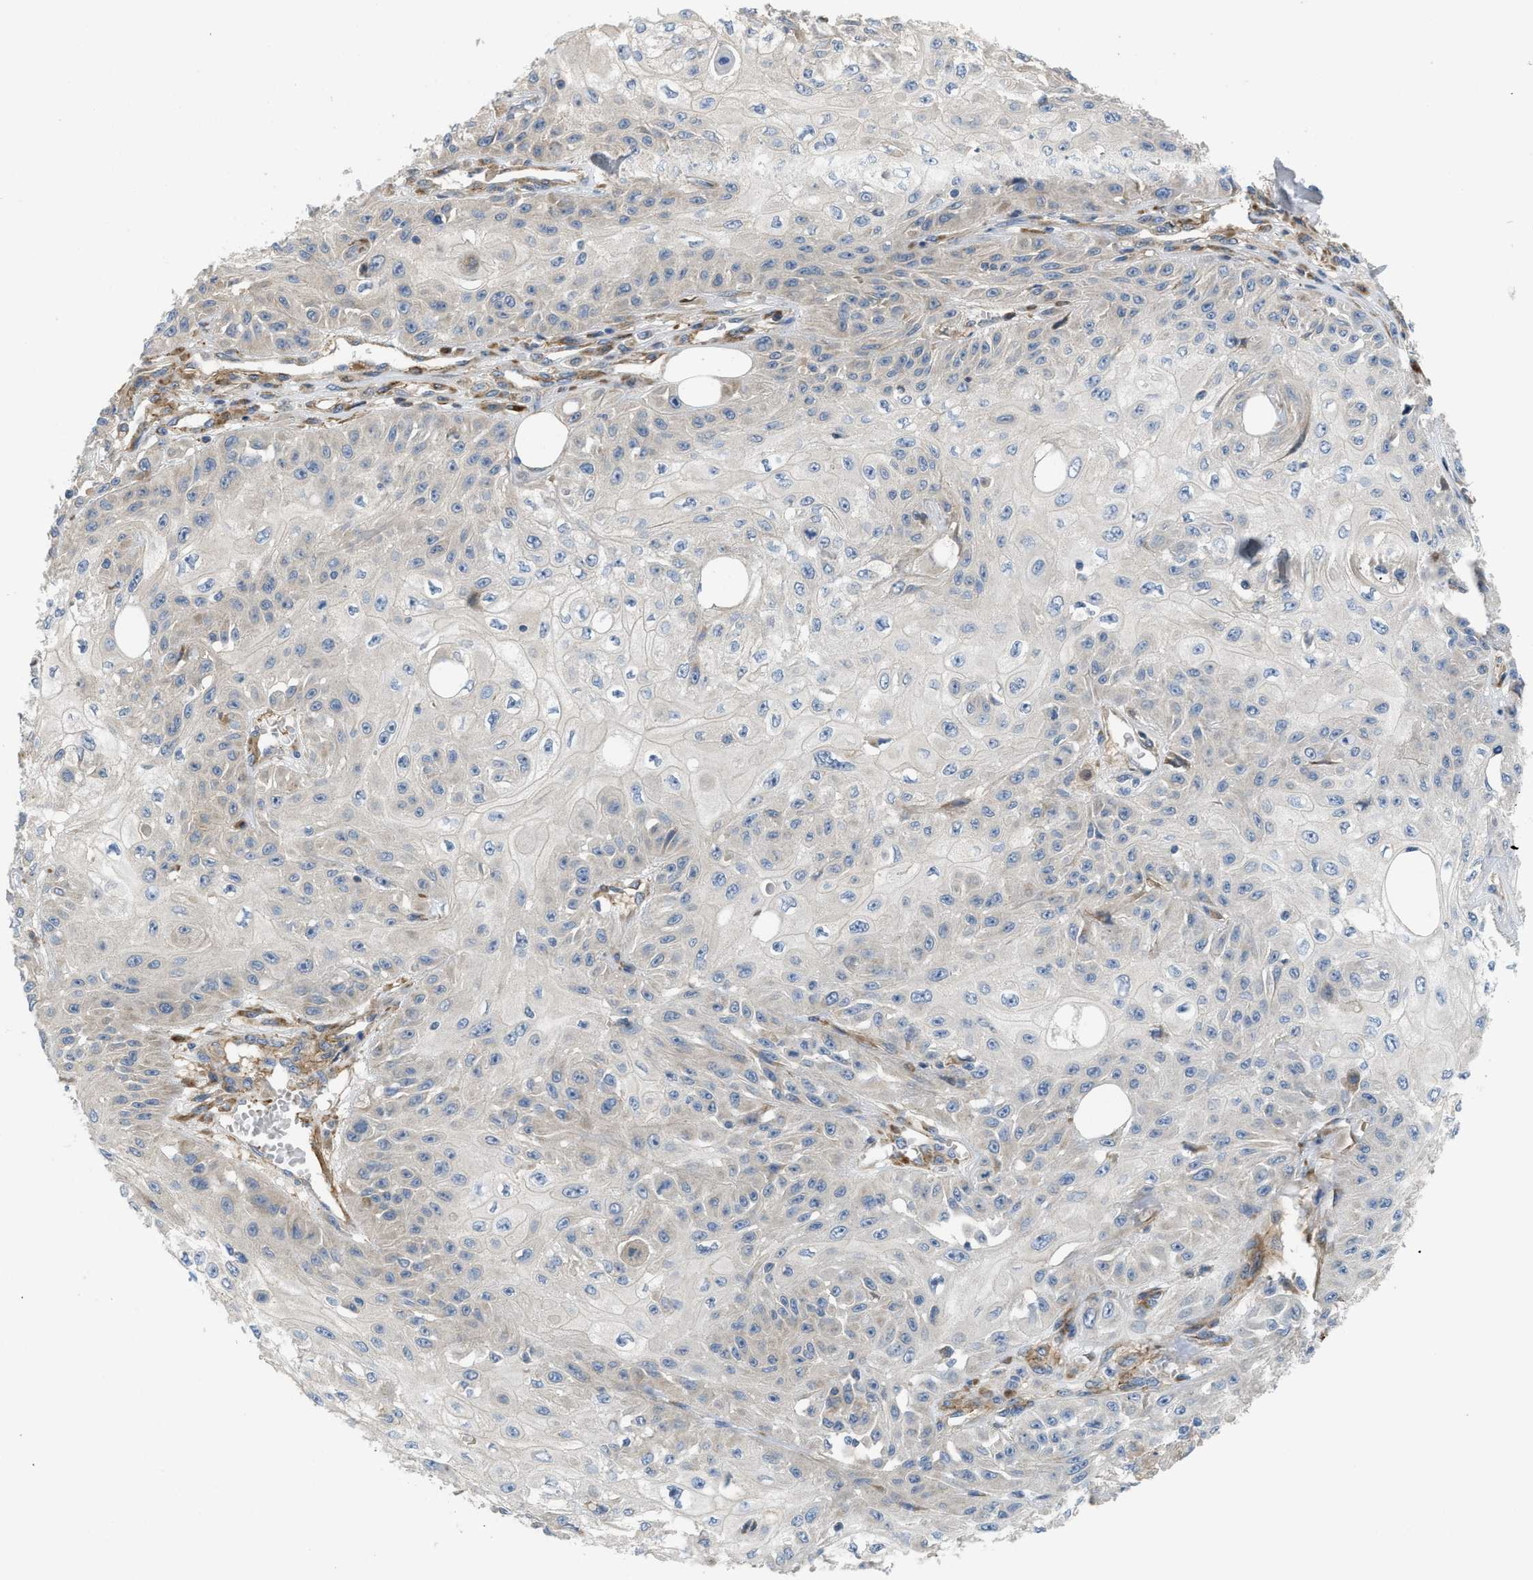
{"staining": {"intensity": "weak", "quantity": "<25%", "location": "cytoplasmic/membranous"}, "tissue": "skin cancer", "cell_type": "Tumor cells", "image_type": "cancer", "snomed": [{"axis": "morphology", "description": "Squamous cell carcinoma, NOS"}, {"axis": "morphology", "description": "Squamous cell carcinoma, metastatic, NOS"}, {"axis": "topography", "description": "Skin"}, {"axis": "topography", "description": "Lymph node"}], "caption": "Tumor cells are negative for protein expression in human skin cancer (metastatic squamous cell carcinoma).", "gene": "BMPR1A", "patient": {"sex": "male", "age": 75}}